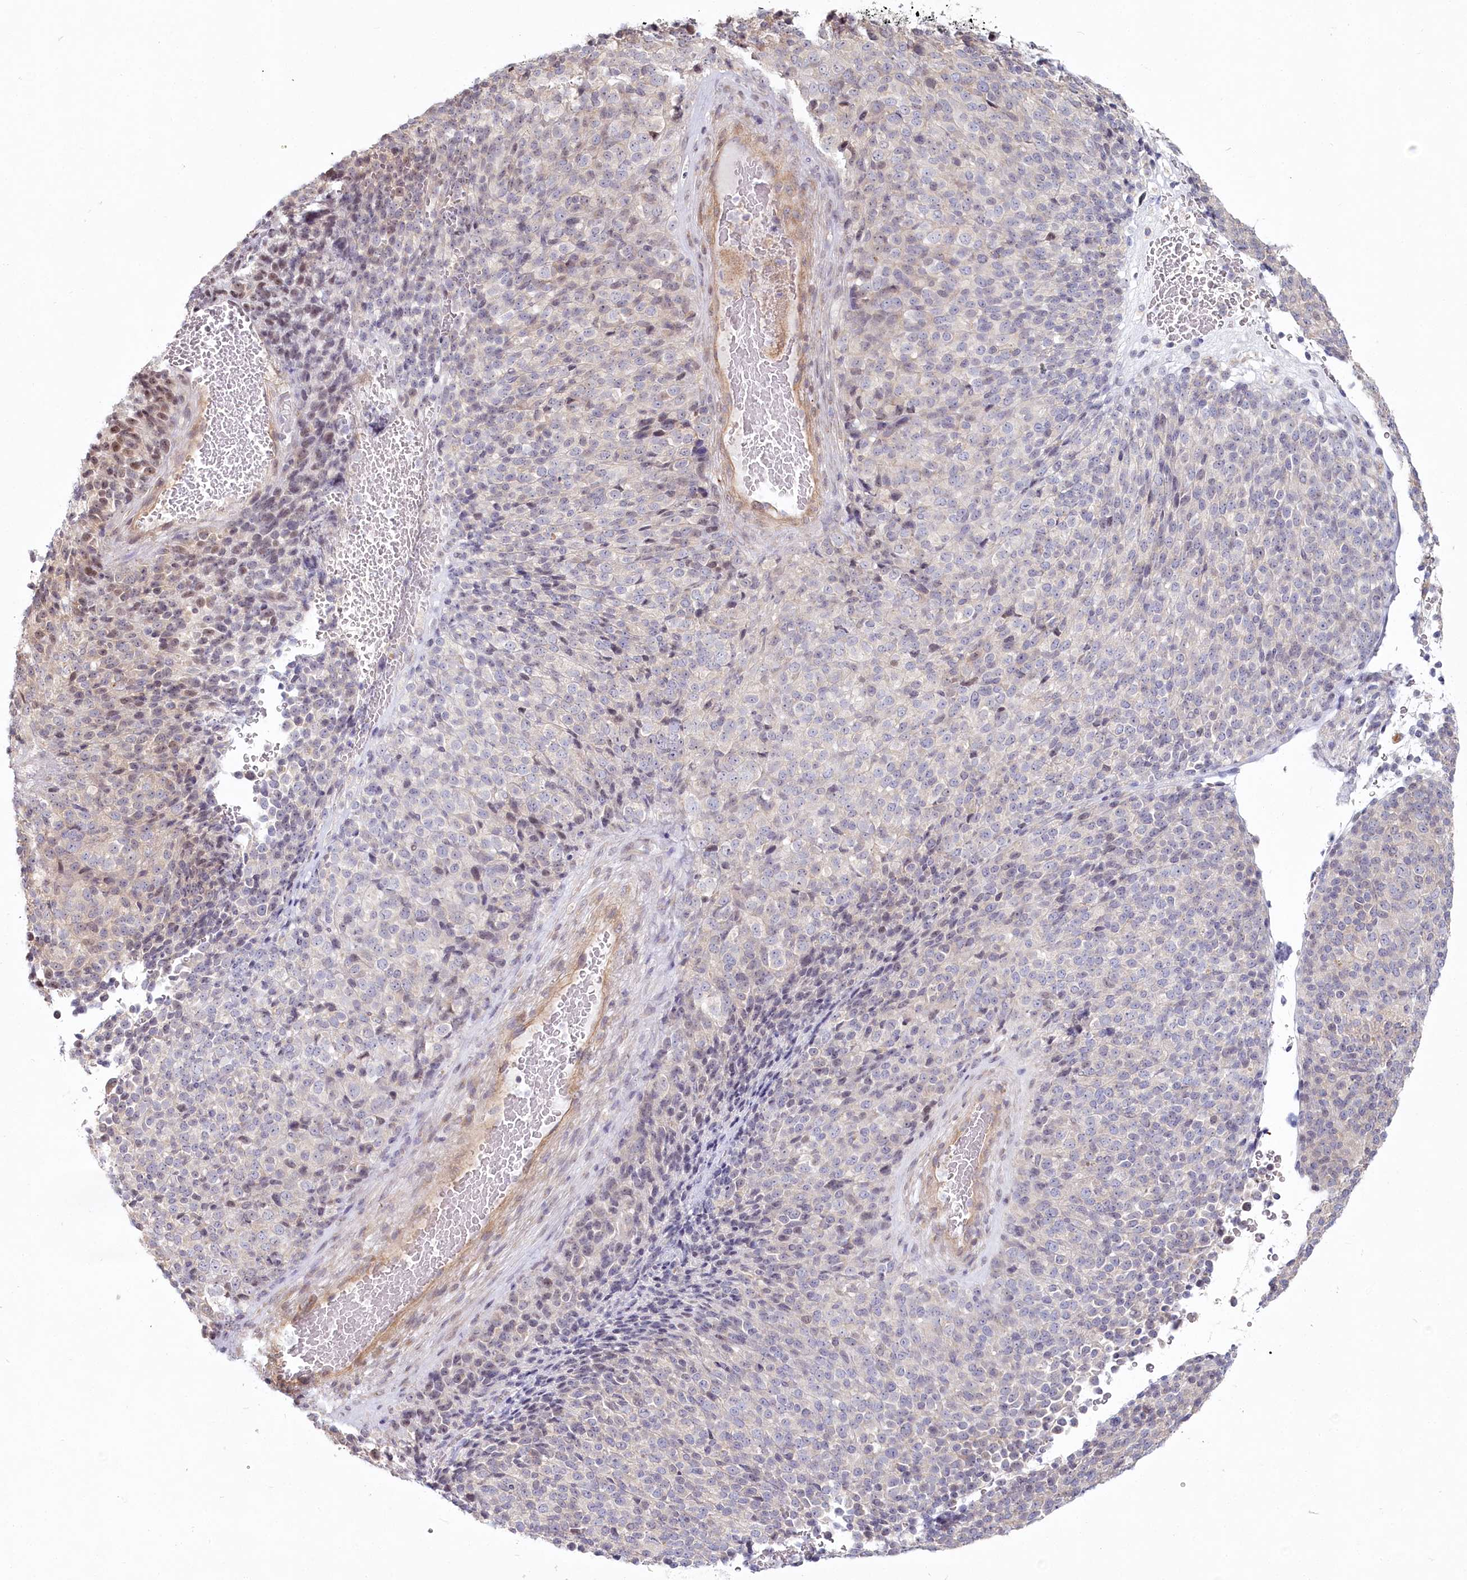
{"staining": {"intensity": "negative", "quantity": "none", "location": "none"}, "tissue": "melanoma", "cell_type": "Tumor cells", "image_type": "cancer", "snomed": [{"axis": "morphology", "description": "Malignant melanoma, Metastatic site"}, {"axis": "topography", "description": "Brain"}], "caption": "Immunohistochemical staining of melanoma shows no significant expression in tumor cells.", "gene": "SPINK13", "patient": {"sex": "female", "age": 56}}